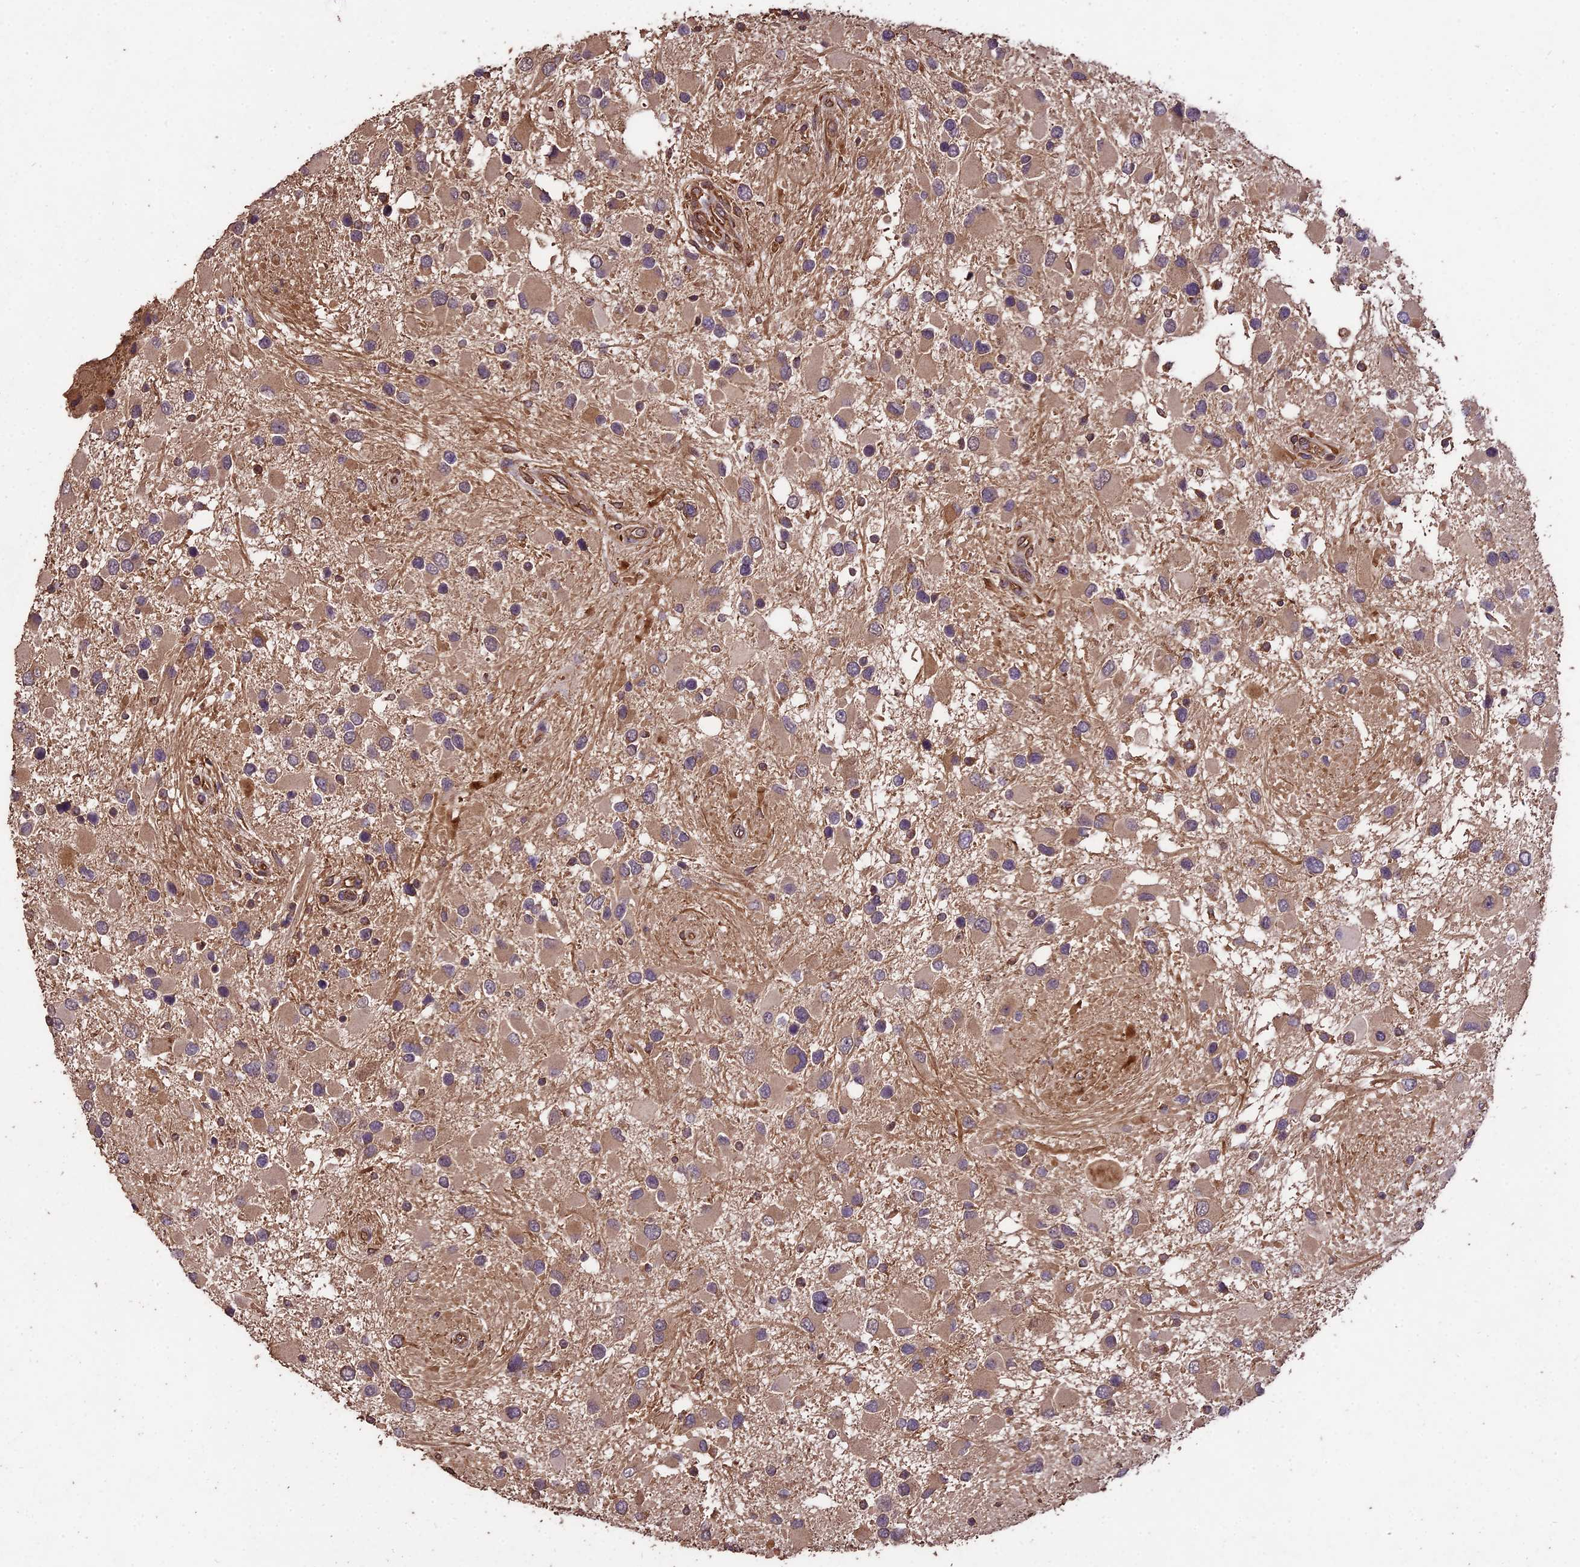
{"staining": {"intensity": "weak", "quantity": ">75%", "location": "cytoplasmic/membranous"}, "tissue": "glioma", "cell_type": "Tumor cells", "image_type": "cancer", "snomed": [{"axis": "morphology", "description": "Glioma, malignant, High grade"}, {"axis": "topography", "description": "Brain"}], "caption": "Protein analysis of glioma tissue reveals weak cytoplasmic/membranous expression in approximately >75% of tumor cells. Nuclei are stained in blue.", "gene": "TTLL10", "patient": {"sex": "male", "age": 53}}